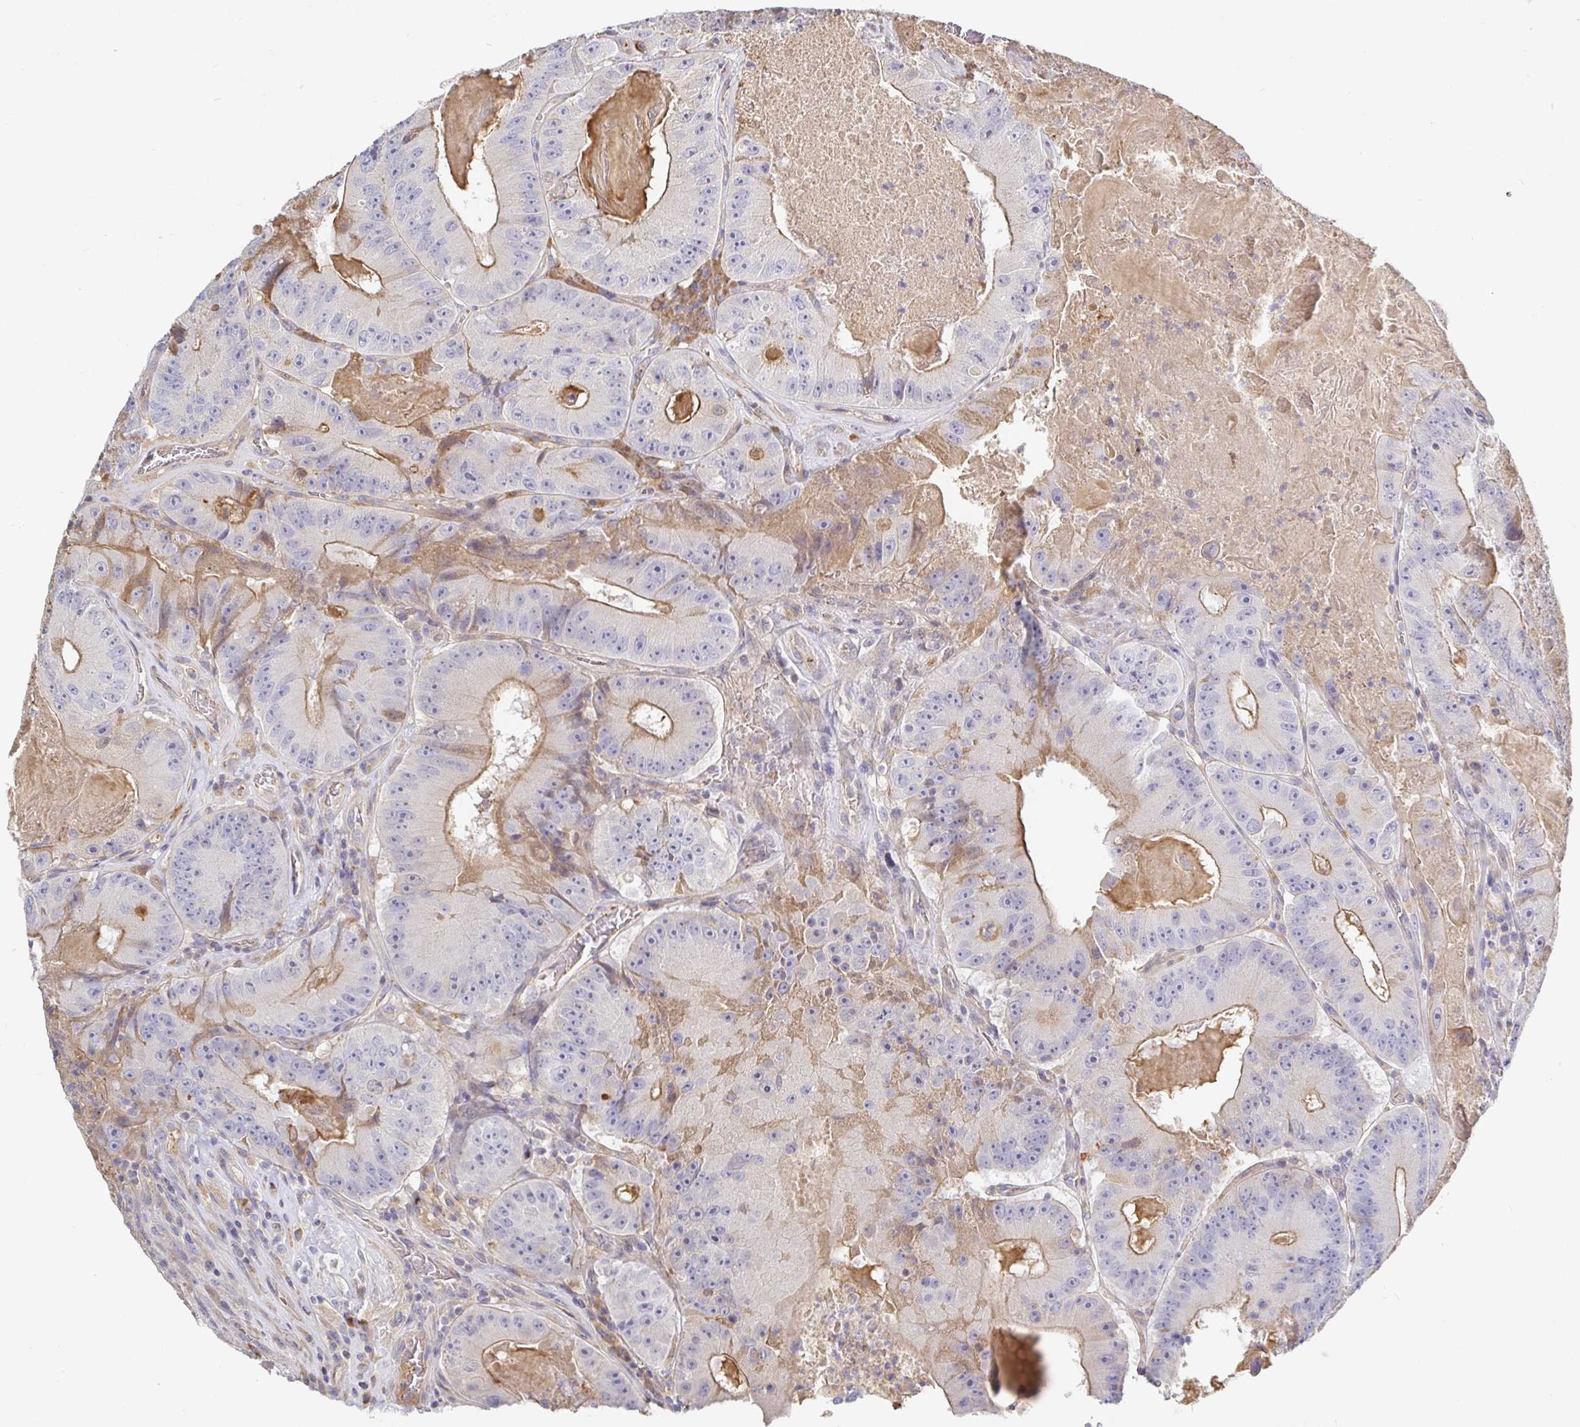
{"staining": {"intensity": "moderate", "quantity": "25%-75%", "location": "cytoplasmic/membranous"}, "tissue": "colorectal cancer", "cell_type": "Tumor cells", "image_type": "cancer", "snomed": [{"axis": "morphology", "description": "Adenocarcinoma, NOS"}, {"axis": "topography", "description": "Colon"}], "caption": "Adenocarcinoma (colorectal) stained with a protein marker exhibits moderate staining in tumor cells.", "gene": "IRAK2", "patient": {"sex": "female", "age": 86}}